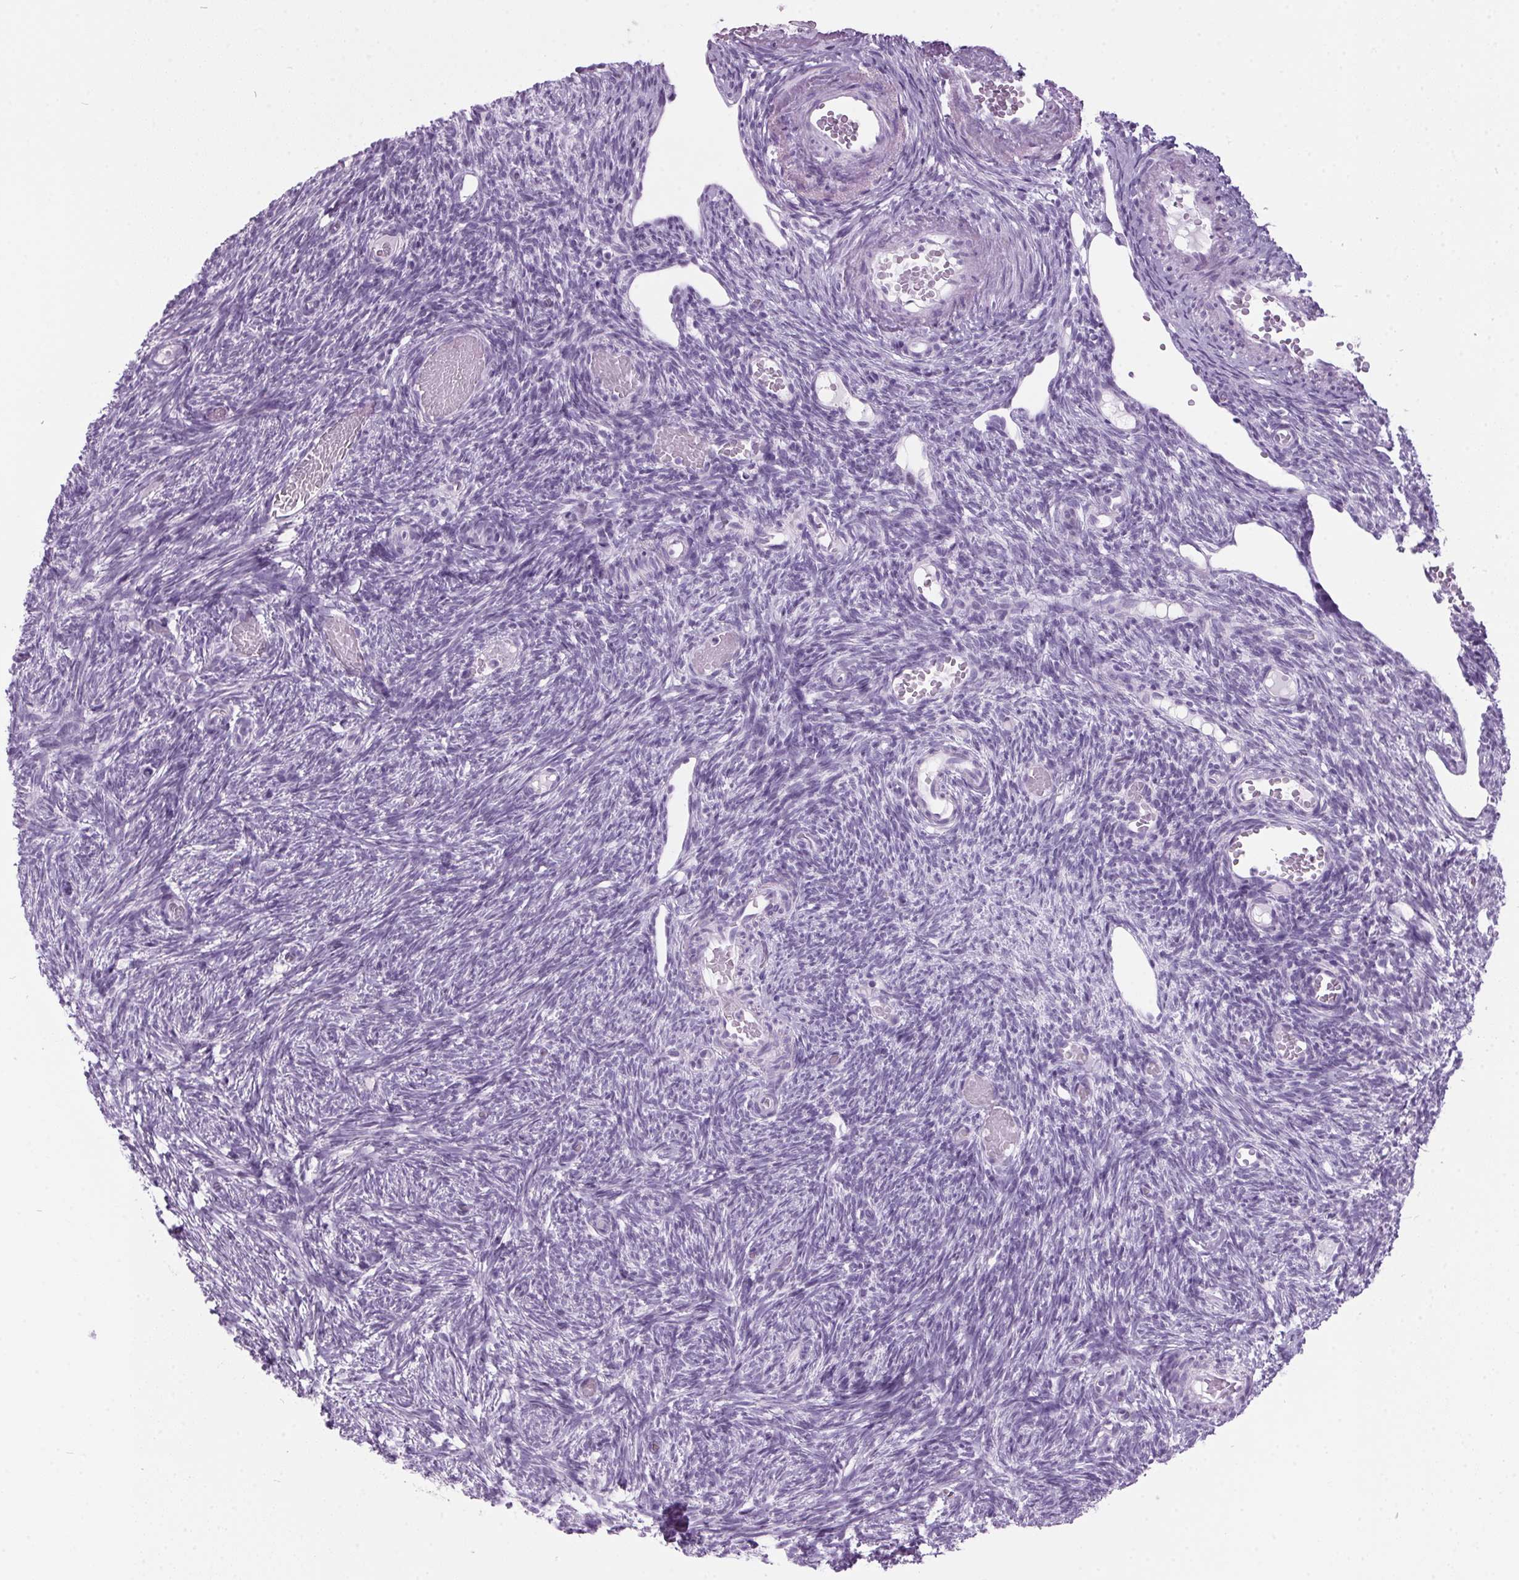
{"staining": {"intensity": "negative", "quantity": "none", "location": "none"}, "tissue": "ovary", "cell_type": "Ovarian stroma cells", "image_type": "normal", "snomed": [{"axis": "morphology", "description": "Normal tissue, NOS"}, {"axis": "topography", "description": "Ovary"}], "caption": "This is a histopathology image of immunohistochemistry (IHC) staining of benign ovary, which shows no expression in ovarian stroma cells.", "gene": "ODAD2", "patient": {"sex": "female", "age": 39}}